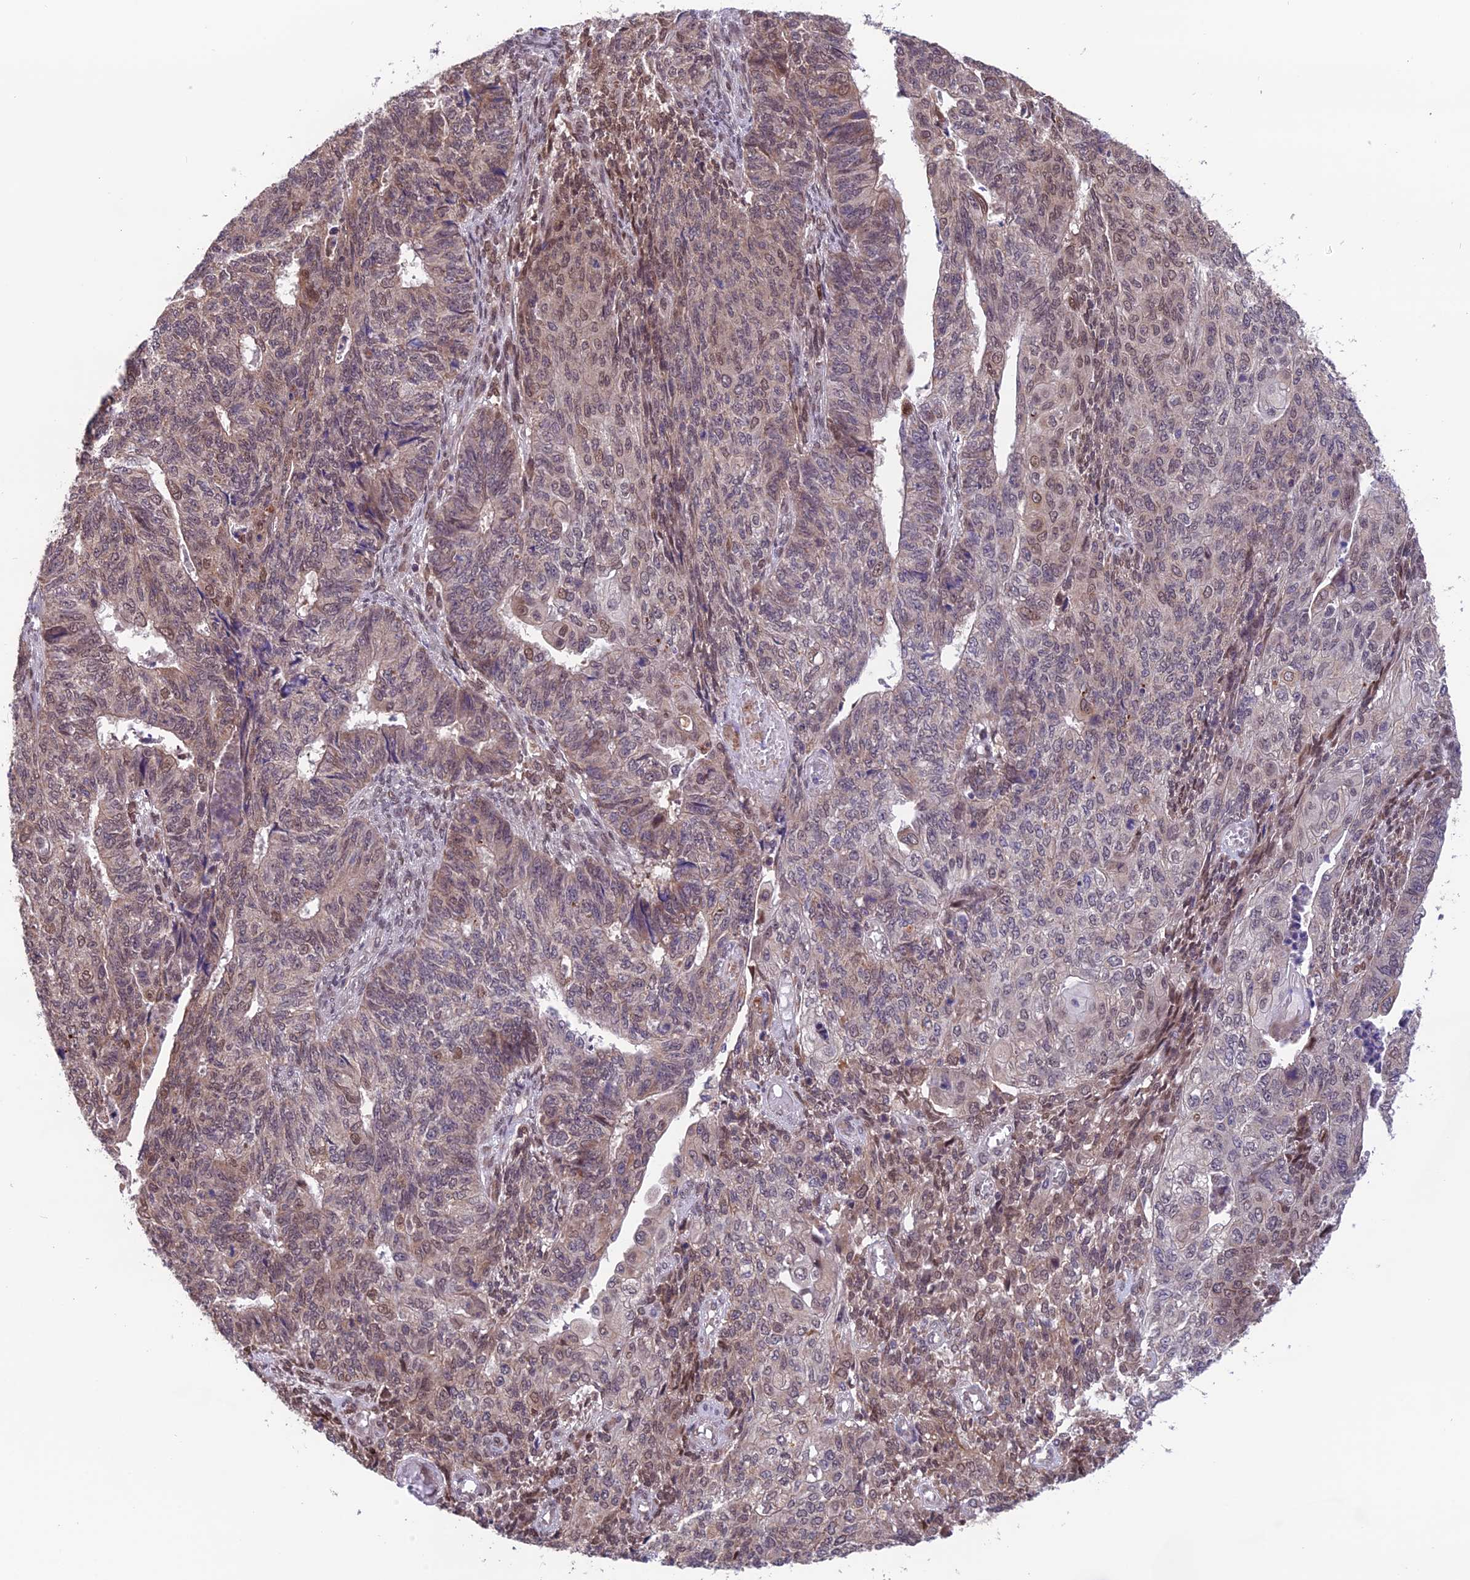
{"staining": {"intensity": "weak", "quantity": "<25%", "location": "nuclear"}, "tissue": "endometrial cancer", "cell_type": "Tumor cells", "image_type": "cancer", "snomed": [{"axis": "morphology", "description": "Adenocarcinoma, NOS"}, {"axis": "topography", "description": "Endometrium"}], "caption": "DAB immunohistochemical staining of human endometrial cancer (adenocarcinoma) displays no significant positivity in tumor cells. Brightfield microscopy of immunohistochemistry (IHC) stained with DAB (3,3'-diaminobenzidine) (brown) and hematoxylin (blue), captured at high magnification.", "gene": "CYP2R1", "patient": {"sex": "female", "age": 32}}